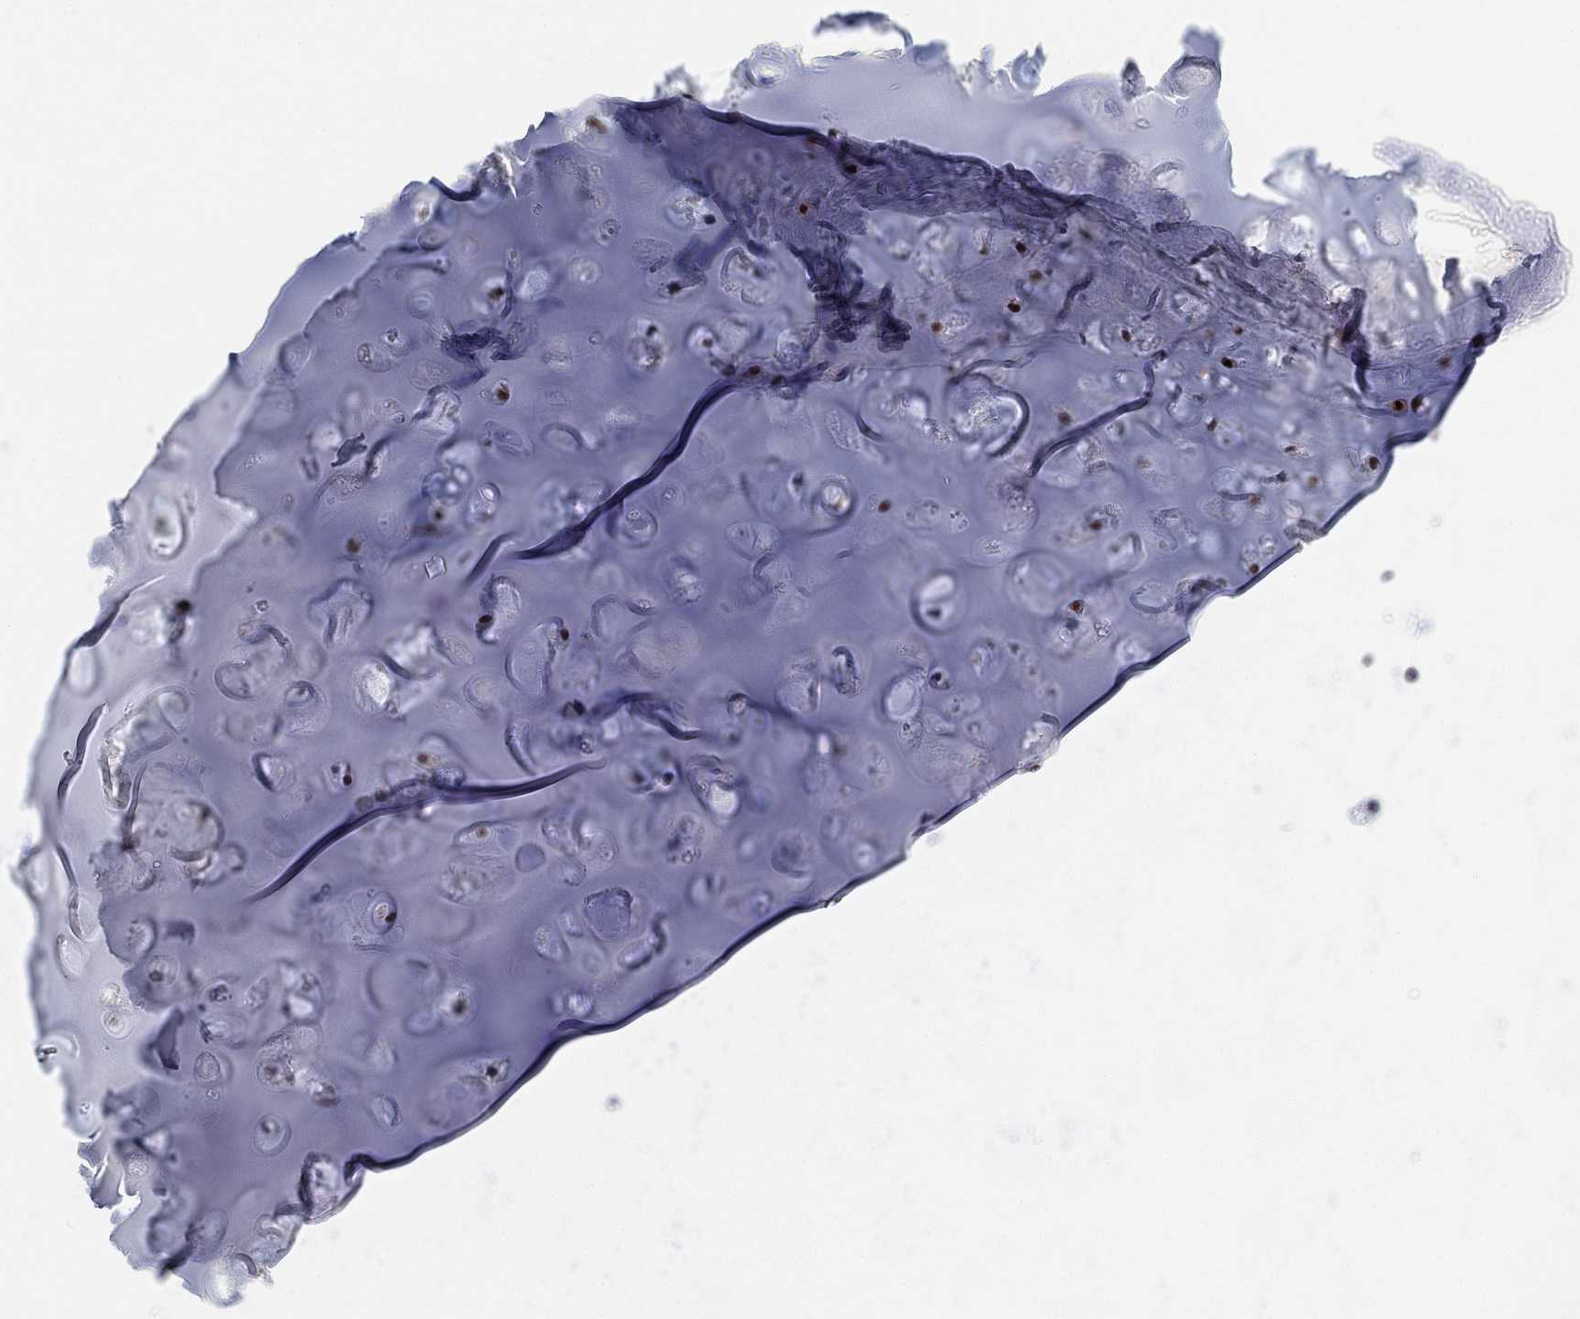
{"staining": {"intensity": "strong", "quantity": "25%-75%", "location": "cytoplasmic/membranous,nuclear"}, "tissue": "soft tissue", "cell_type": "Chondrocytes", "image_type": "normal", "snomed": [{"axis": "morphology", "description": "Normal tissue, NOS"}, {"axis": "topography", "description": "Cartilage tissue"}], "caption": "Protein analysis of unremarkable soft tissue displays strong cytoplasmic/membranous,nuclear expression in about 25%-75% of chondrocytes.", "gene": "VAT1L", "patient": {"sex": "male", "age": 62}}